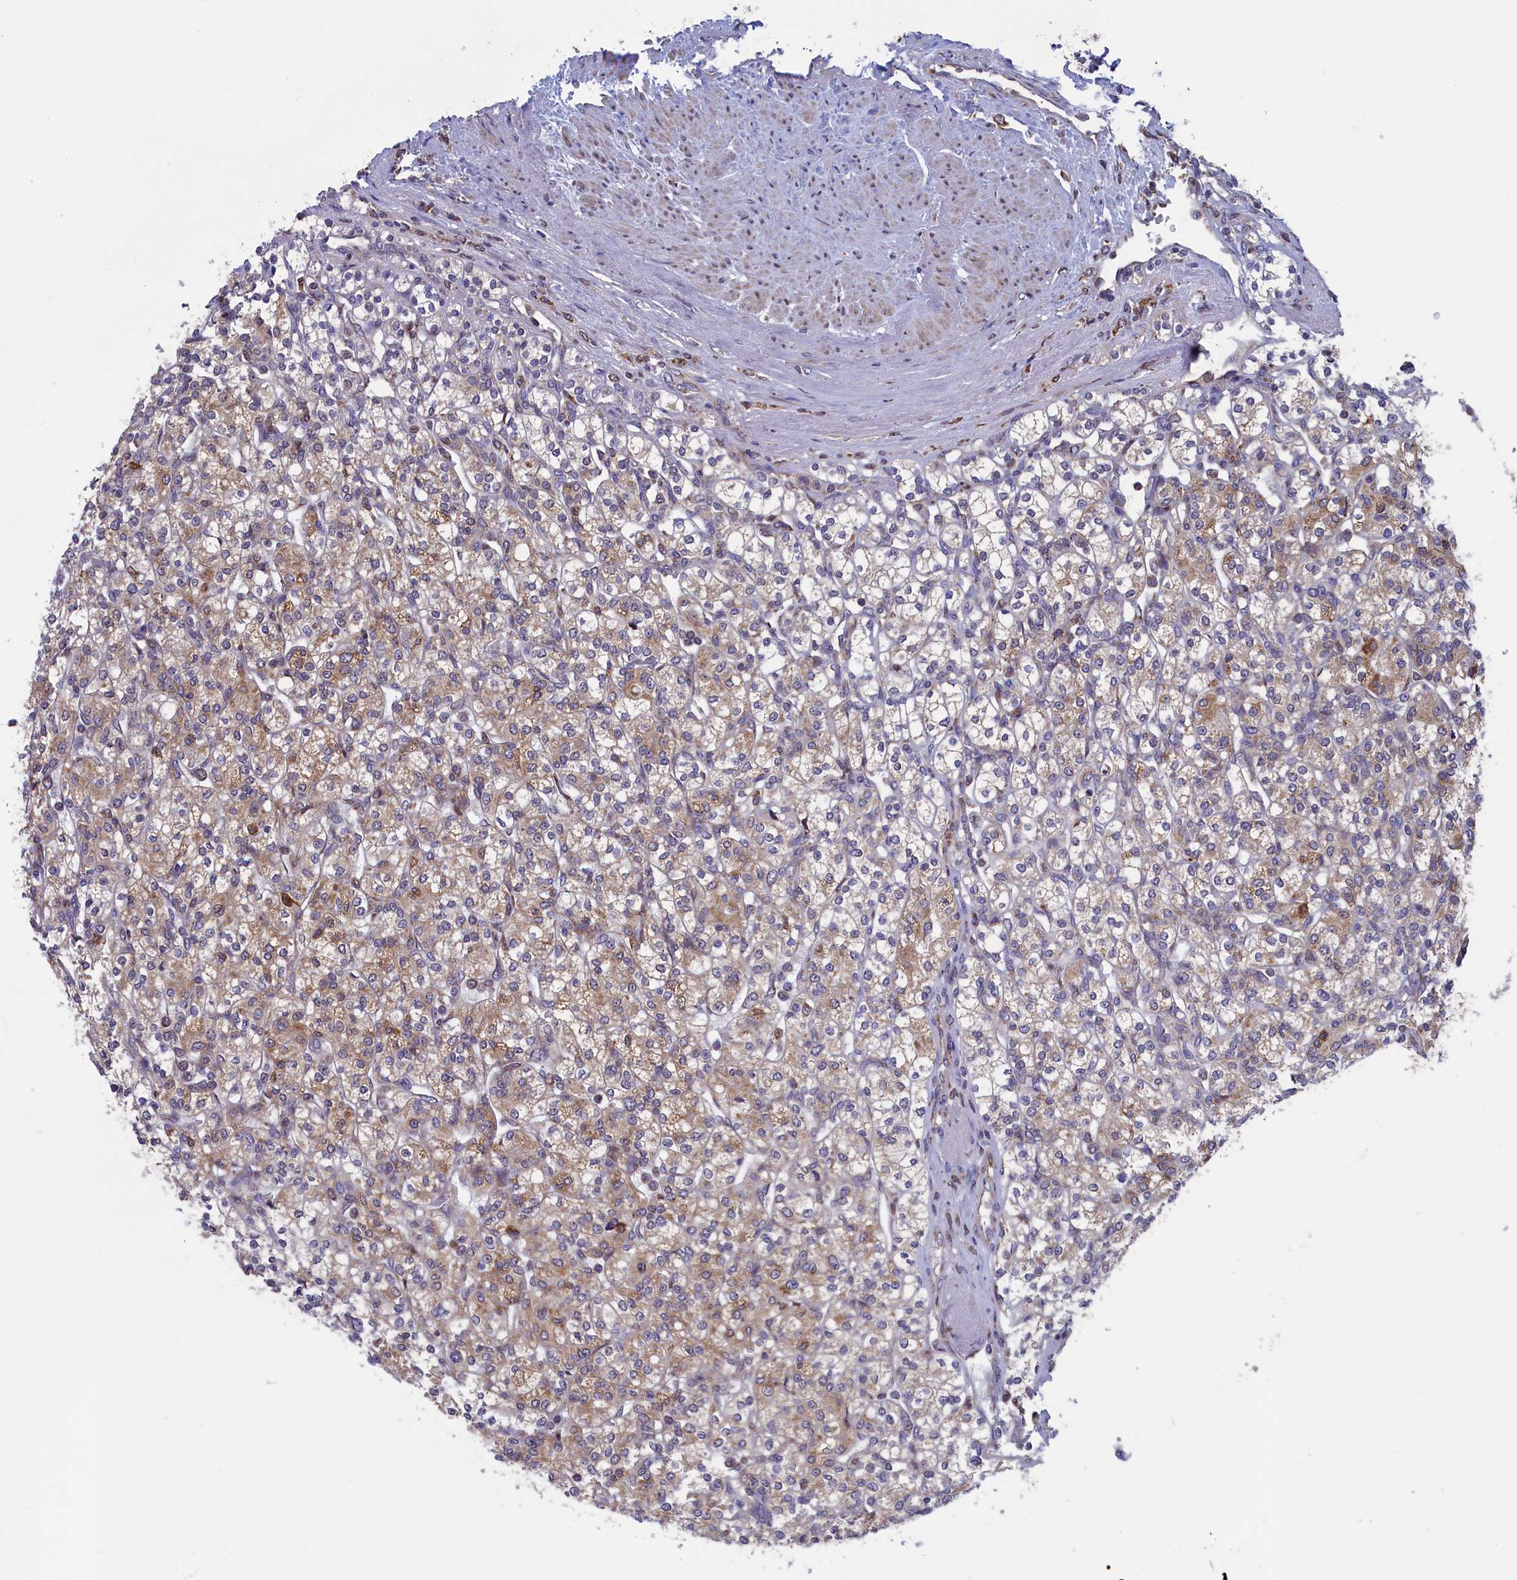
{"staining": {"intensity": "moderate", "quantity": "25%-75%", "location": "cytoplasmic/membranous"}, "tissue": "renal cancer", "cell_type": "Tumor cells", "image_type": "cancer", "snomed": [{"axis": "morphology", "description": "Adenocarcinoma, NOS"}, {"axis": "topography", "description": "Kidney"}], "caption": "Human adenocarcinoma (renal) stained with a brown dye displays moderate cytoplasmic/membranous positive positivity in approximately 25%-75% of tumor cells.", "gene": "TIMM44", "patient": {"sex": "male", "age": 77}}